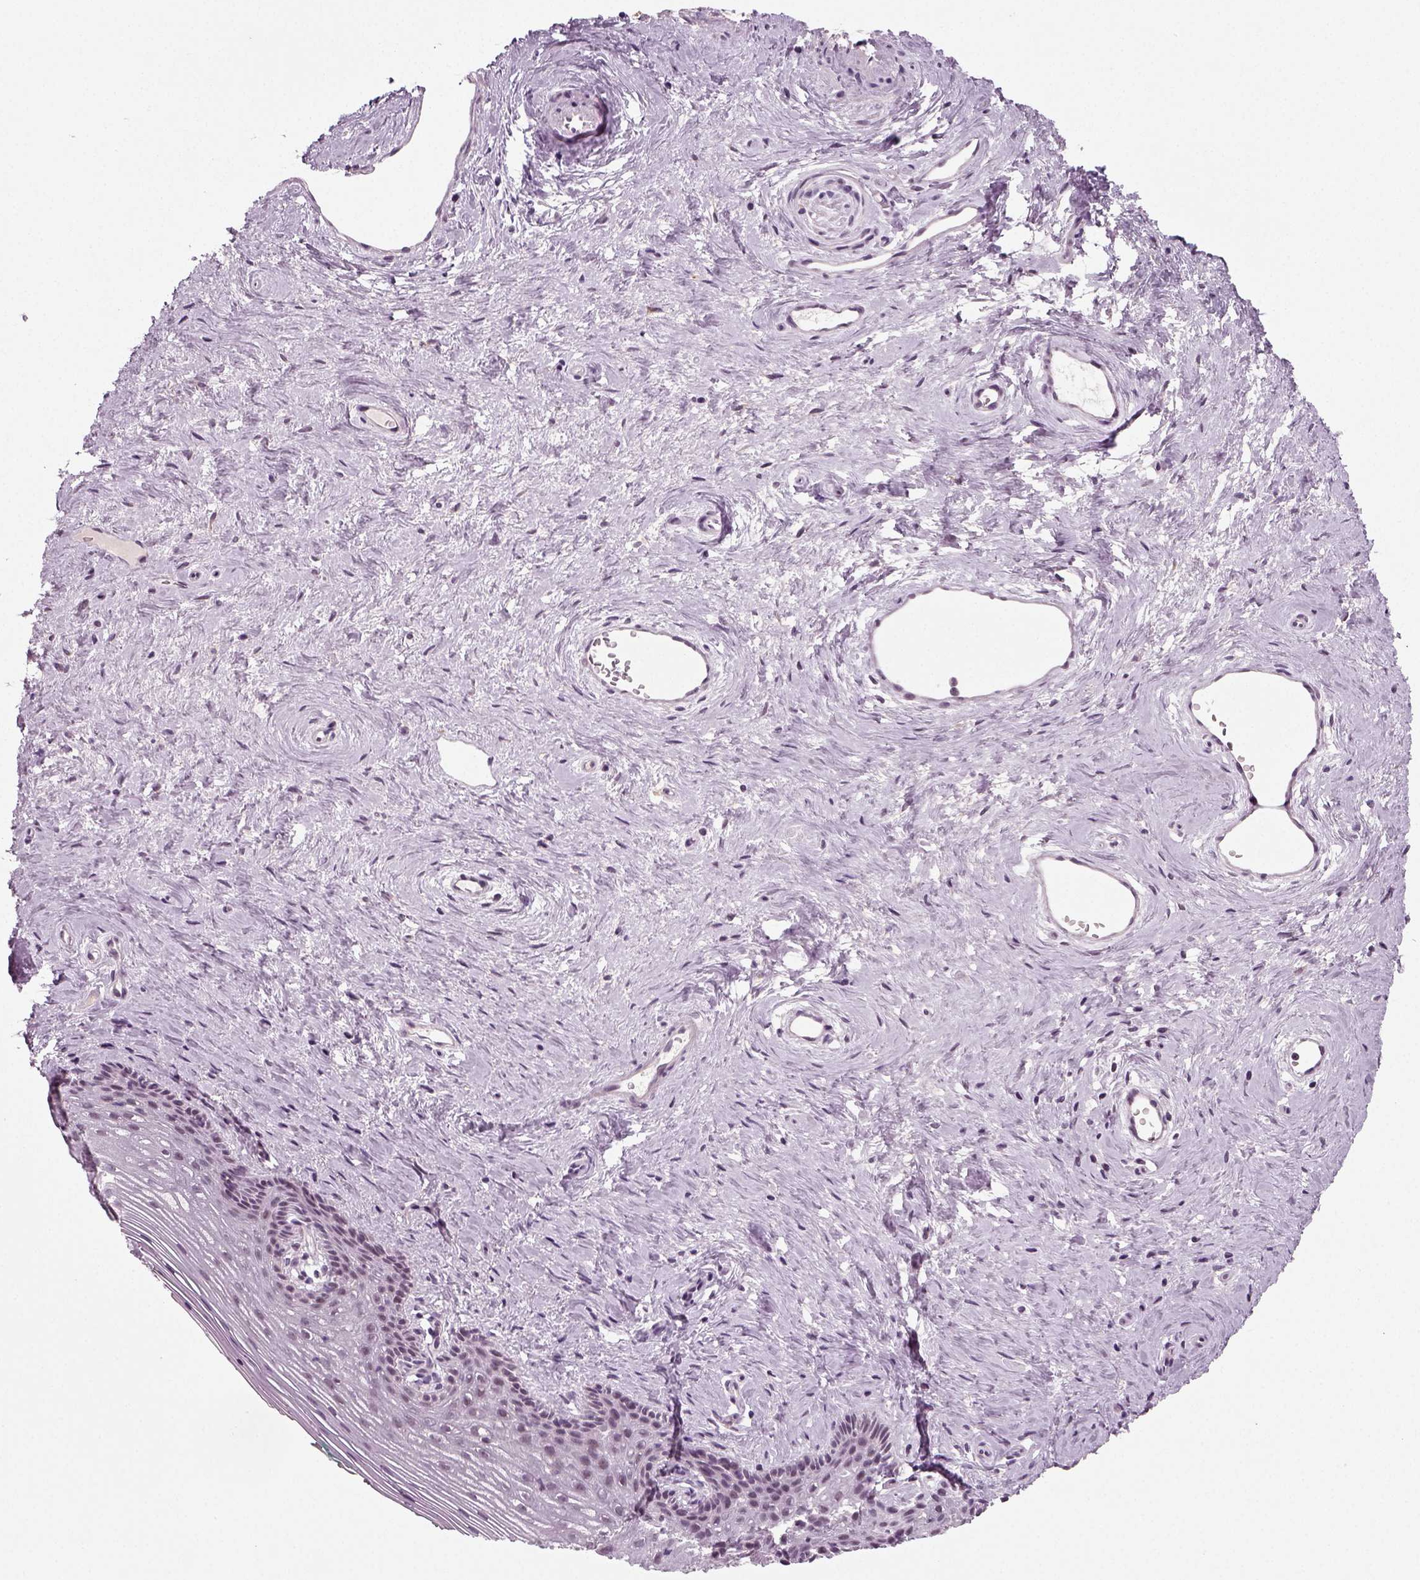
{"staining": {"intensity": "negative", "quantity": "none", "location": "none"}, "tissue": "vagina", "cell_type": "Squamous epithelial cells", "image_type": "normal", "snomed": [{"axis": "morphology", "description": "Normal tissue, NOS"}, {"axis": "topography", "description": "Vagina"}], "caption": "High magnification brightfield microscopy of unremarkable vagina stained with DAB (3,3'-diaminobenzidine) (brown) and counterstained with hematoxylin (blue): squamous epithelial cells show no significant expression.", "gene": "SYNGAP1", "patient": {"sex": "female", "age": 45}}